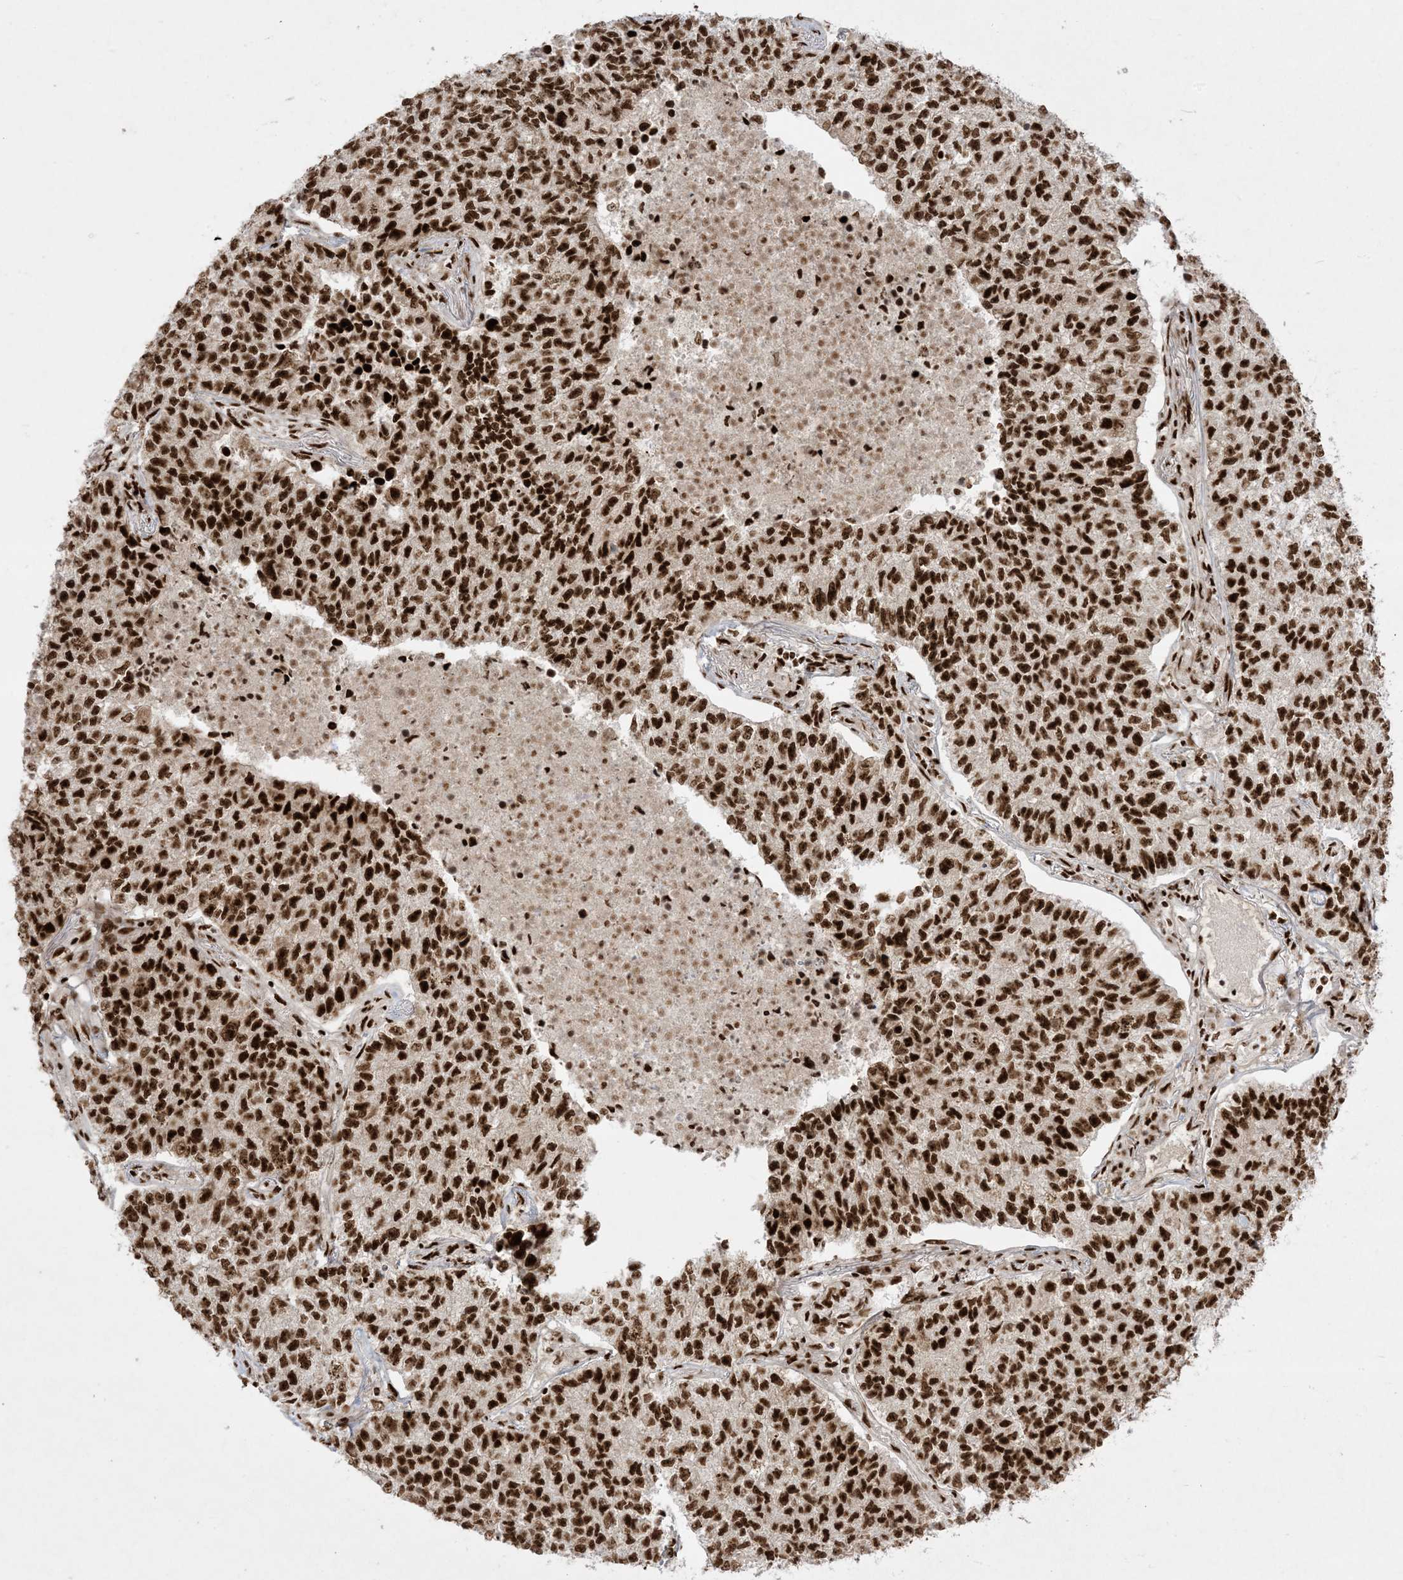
{"staining": {"intensity": "strong", "quantity": ">75%", "location": "nuclear"}, "tissue": "lung cancer", "cell_type": "Tumor cells", "image_type": "cancer", "snomed": [{"axis": "morphology", "description": "Adenocarcinoma, NOS"}, {"axis": "topography", "description": "Lung"}], "caption": "This micrograph demonstrates immunohistochemistry staining of lung adenocarcinoma, with high strong nuclear positivity in about >75% of tumor cells.", "gene": "RBM10", "patient": {"sex": "male", "age": 49}}